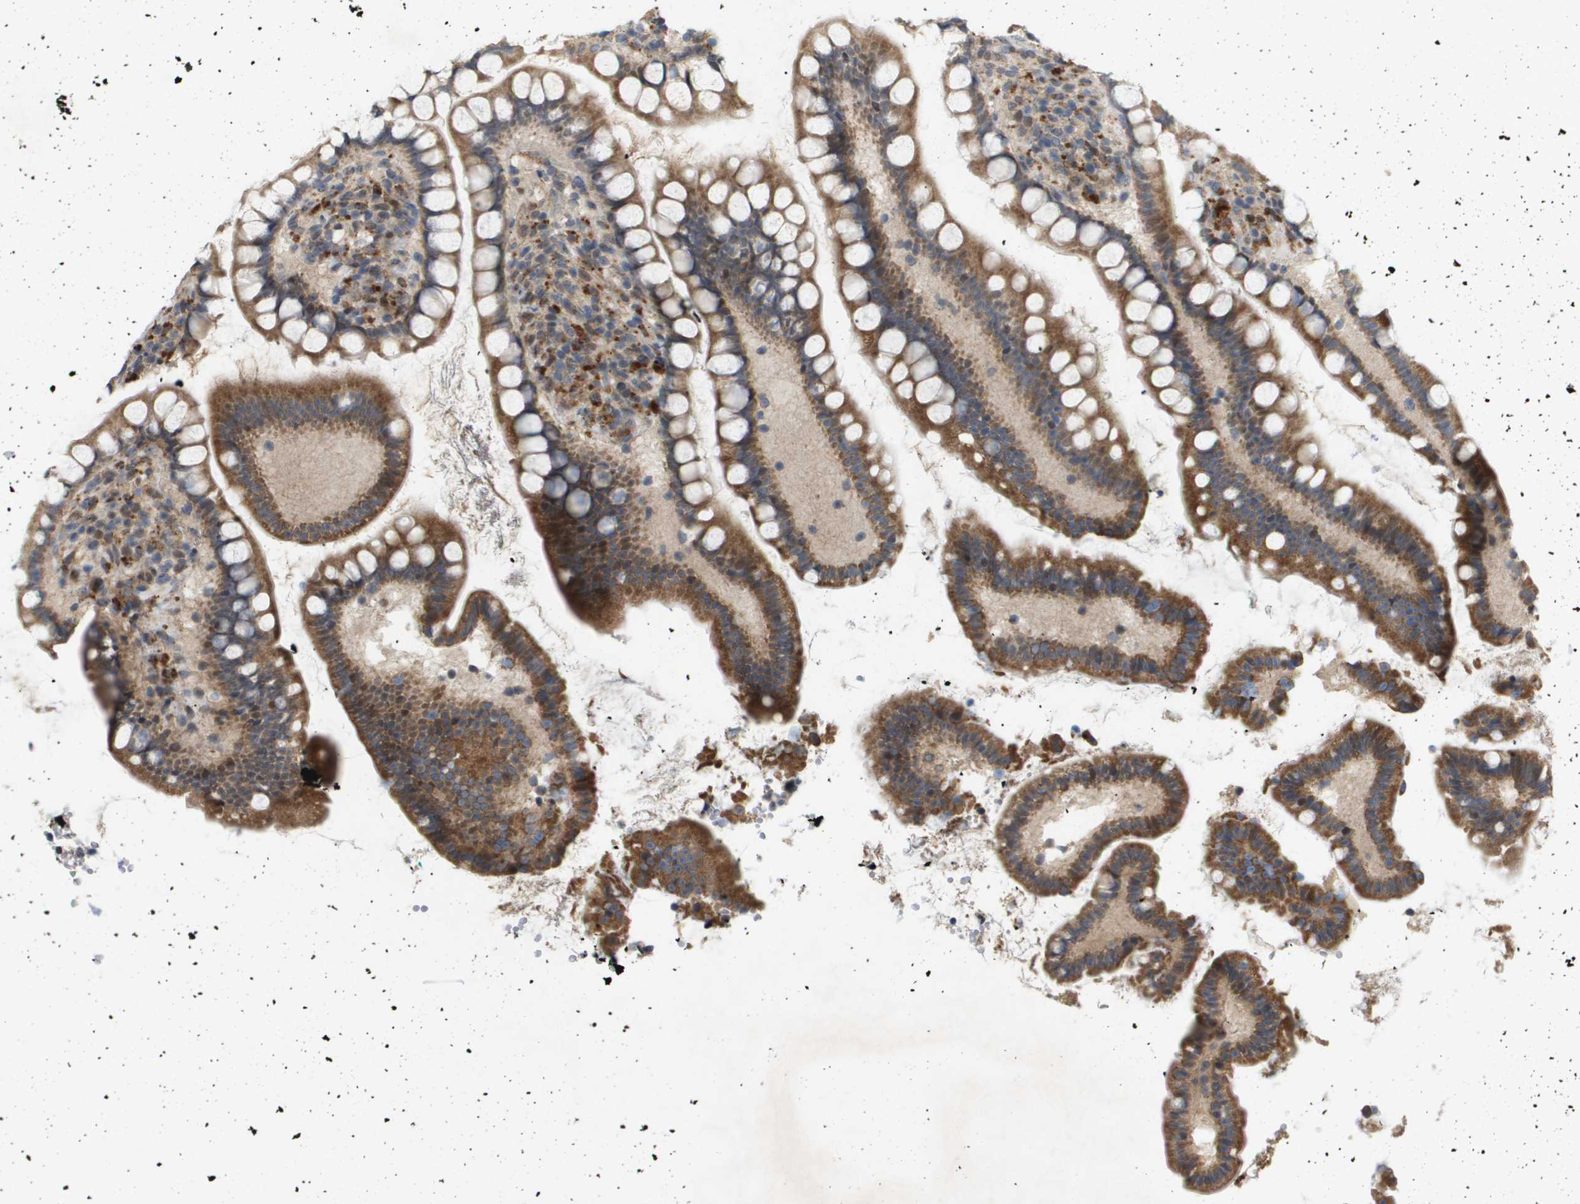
{"staining": {"intensity": "moderate", "quantity": ">75%", "location": "cytoplasmic/membranous"}, "tissue": "small intestine", "cell_type": "Glandular cells", "image_type": "normal", "snomed": [{"axis": "morphology", "description": "Normal tissue, NOS"}, {"axis": "topography", "description": "Small intestine"}], "caption": "An immunohistochemistry photomicrograph of benign tissue is shown. Protein staining in brown highlights moderate cytoplasmic/membranous positivity in small intestine within glandular cells. The staining is performed using DAB brown chromogen to label protein expression. The nuclei are counter-stained blue using hematoxylin.", "gene": "PDGFB", "patient": {"sex": "female", "age": 84}}